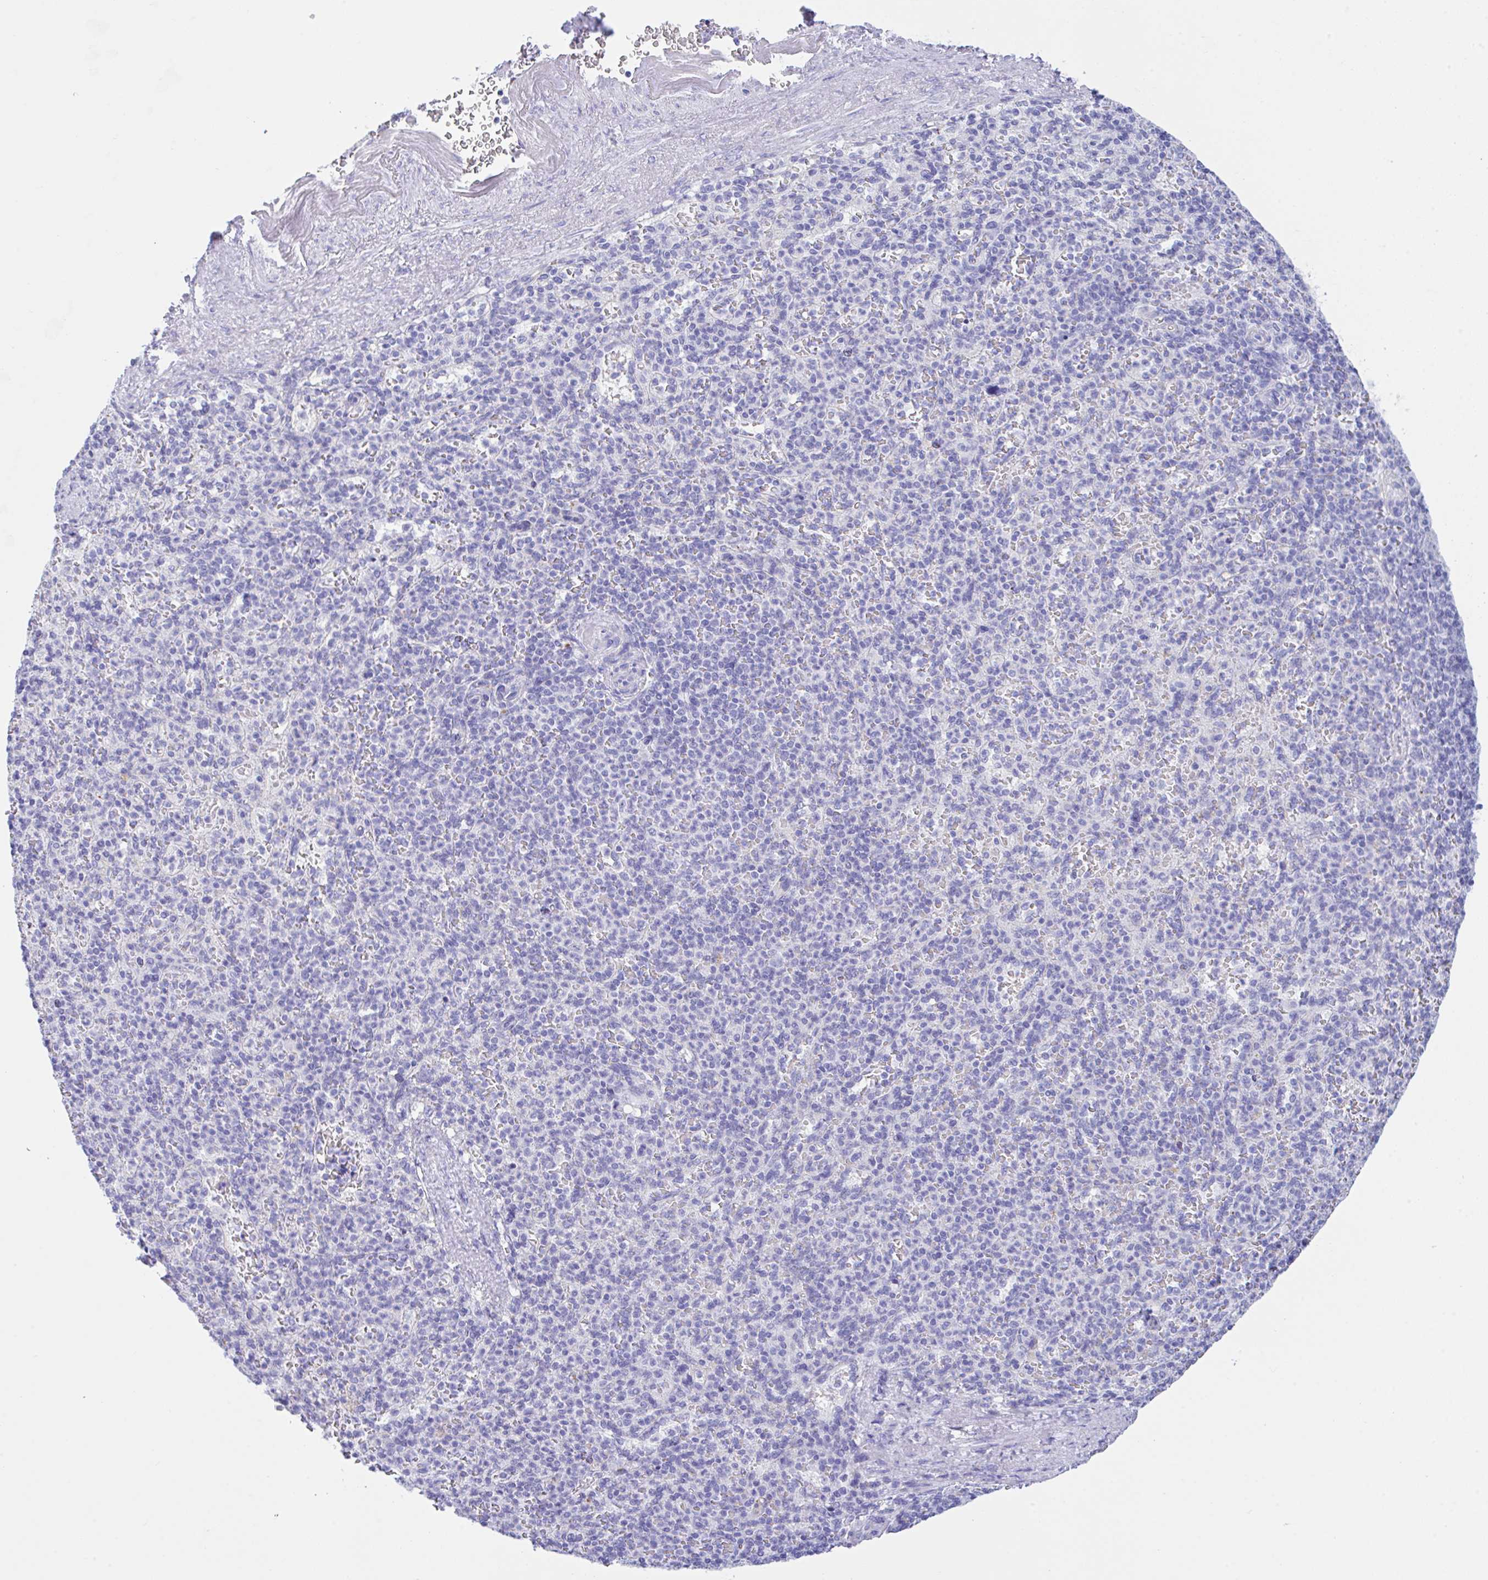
{"staining": {"intensity": "negative", "quantity": "none", "location": "none"}, "tissue": "spleen", "cell_type": "Cells in red pulp", "image_type": "normal", "snomed": [{"axis": "morphology", "description": "Normal tissue, NOS"}, {"axis": "topography", "description": "Spleen"}], "caption": "A high-resolution photomicrograph shows immunohistochemistry (IHC) staining of unremarkable spleen, which exhibits no significant expression in cells in red pulp. (Stains: DAB immunohistochemistry with hematoxylin counter stain, Microscopy: brightfield microscopy at high magnification).", "gene": "NDUFAF8", "patient": {"sex": "female", "age": 74}}